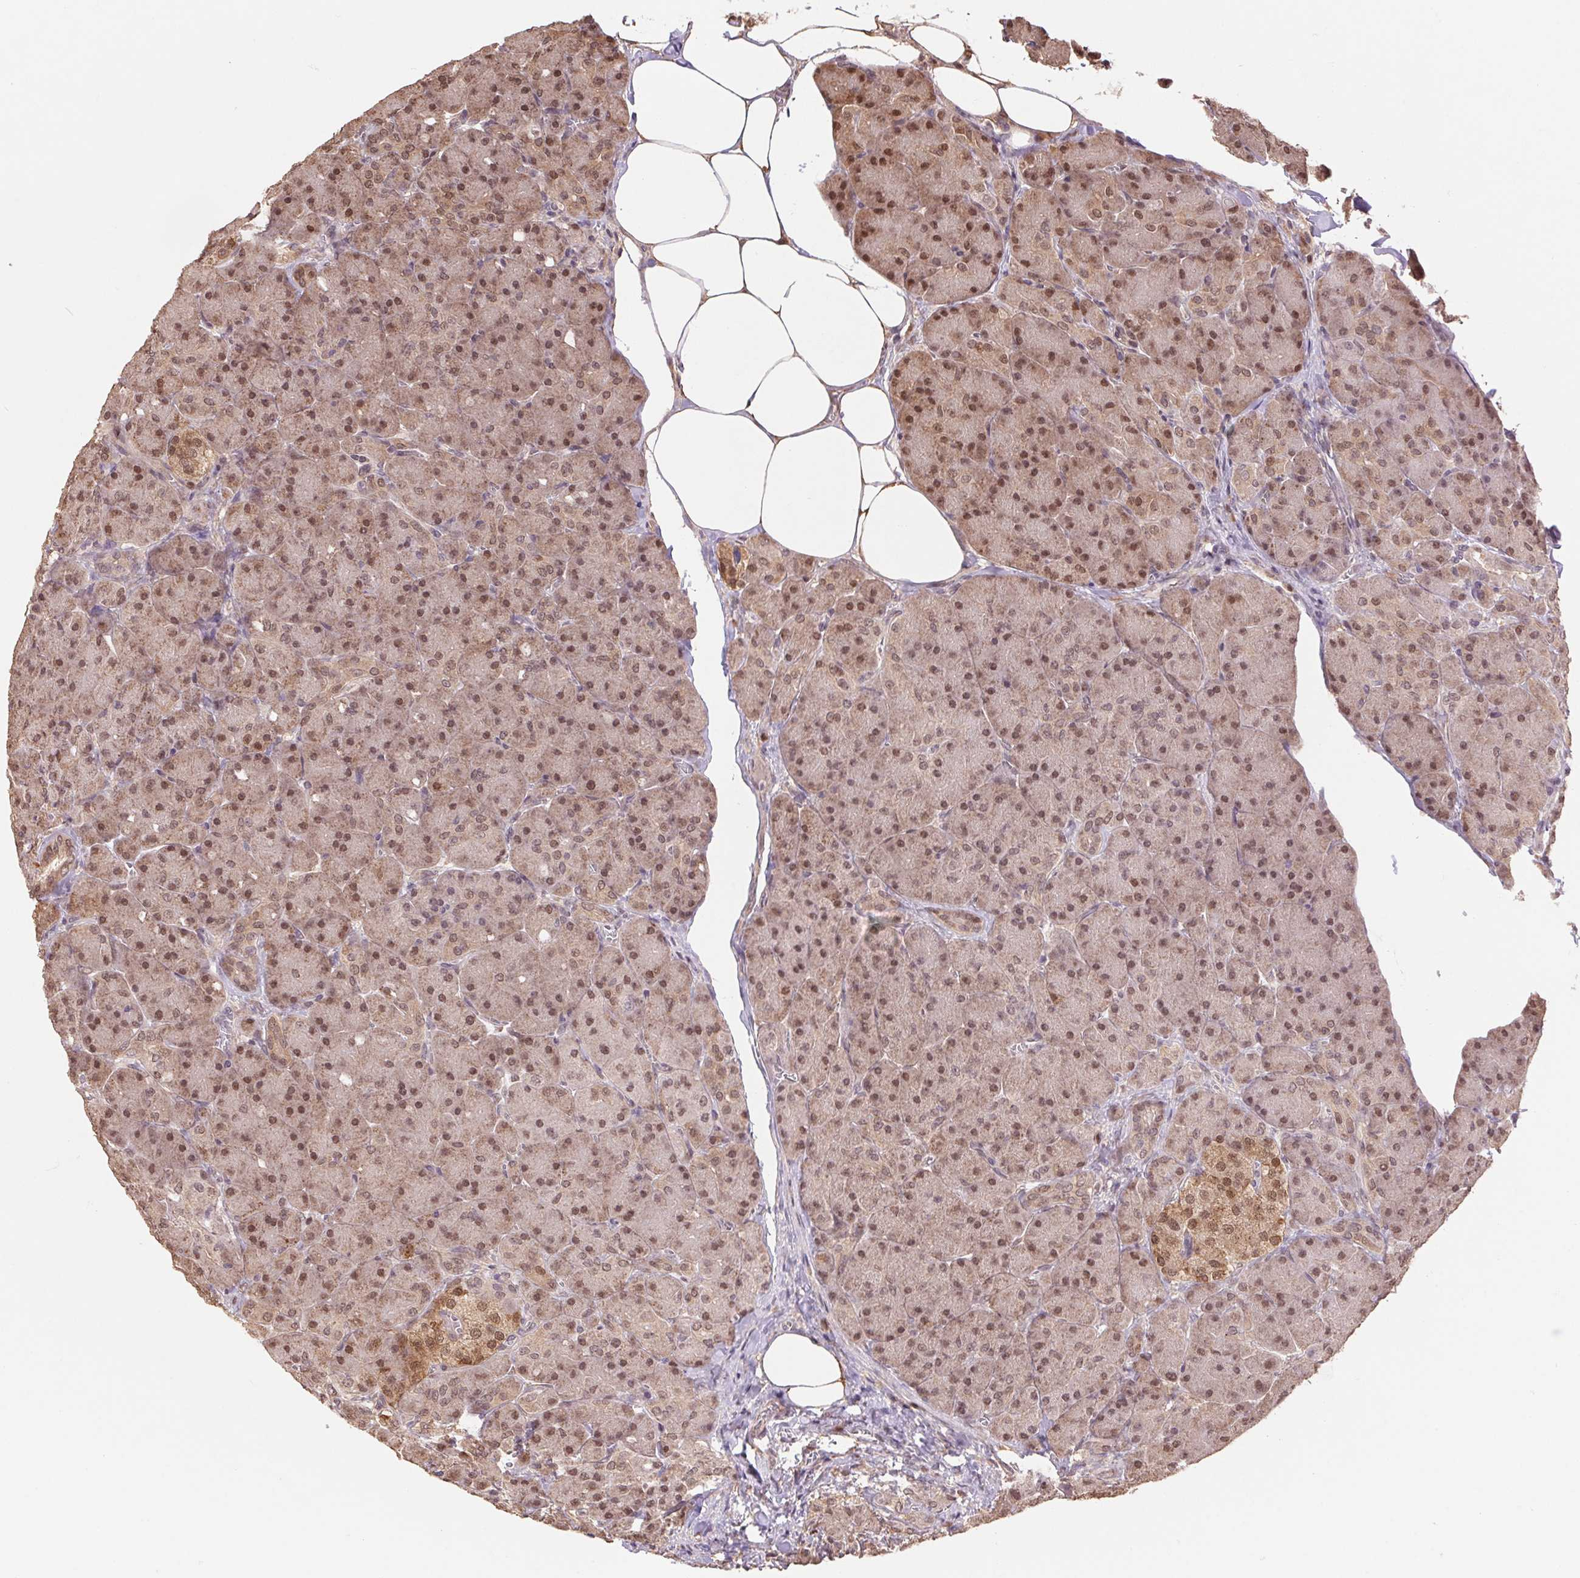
{"staining": {"intensity": "moderate", "quantity": ">75%", "location": "cytoplasmic/membranous,nuclear"}, "tissue": "pancreas", "cell_type": "Exocrine glandular cells", "image_type": "normal", "snomed": [{"axis": "morphology", "description": "Normal tissue, NOS"}, {"axis": "topography", "description": "Pancreas"}], "caption": "A brown stain highlights moderate cytoplasmic/membranous,nuclear expression of a protein in exocrine glandular cells of benign human pancreas.", "gene": "CUTA", "patient": {"sex": "male", "age": 55}}